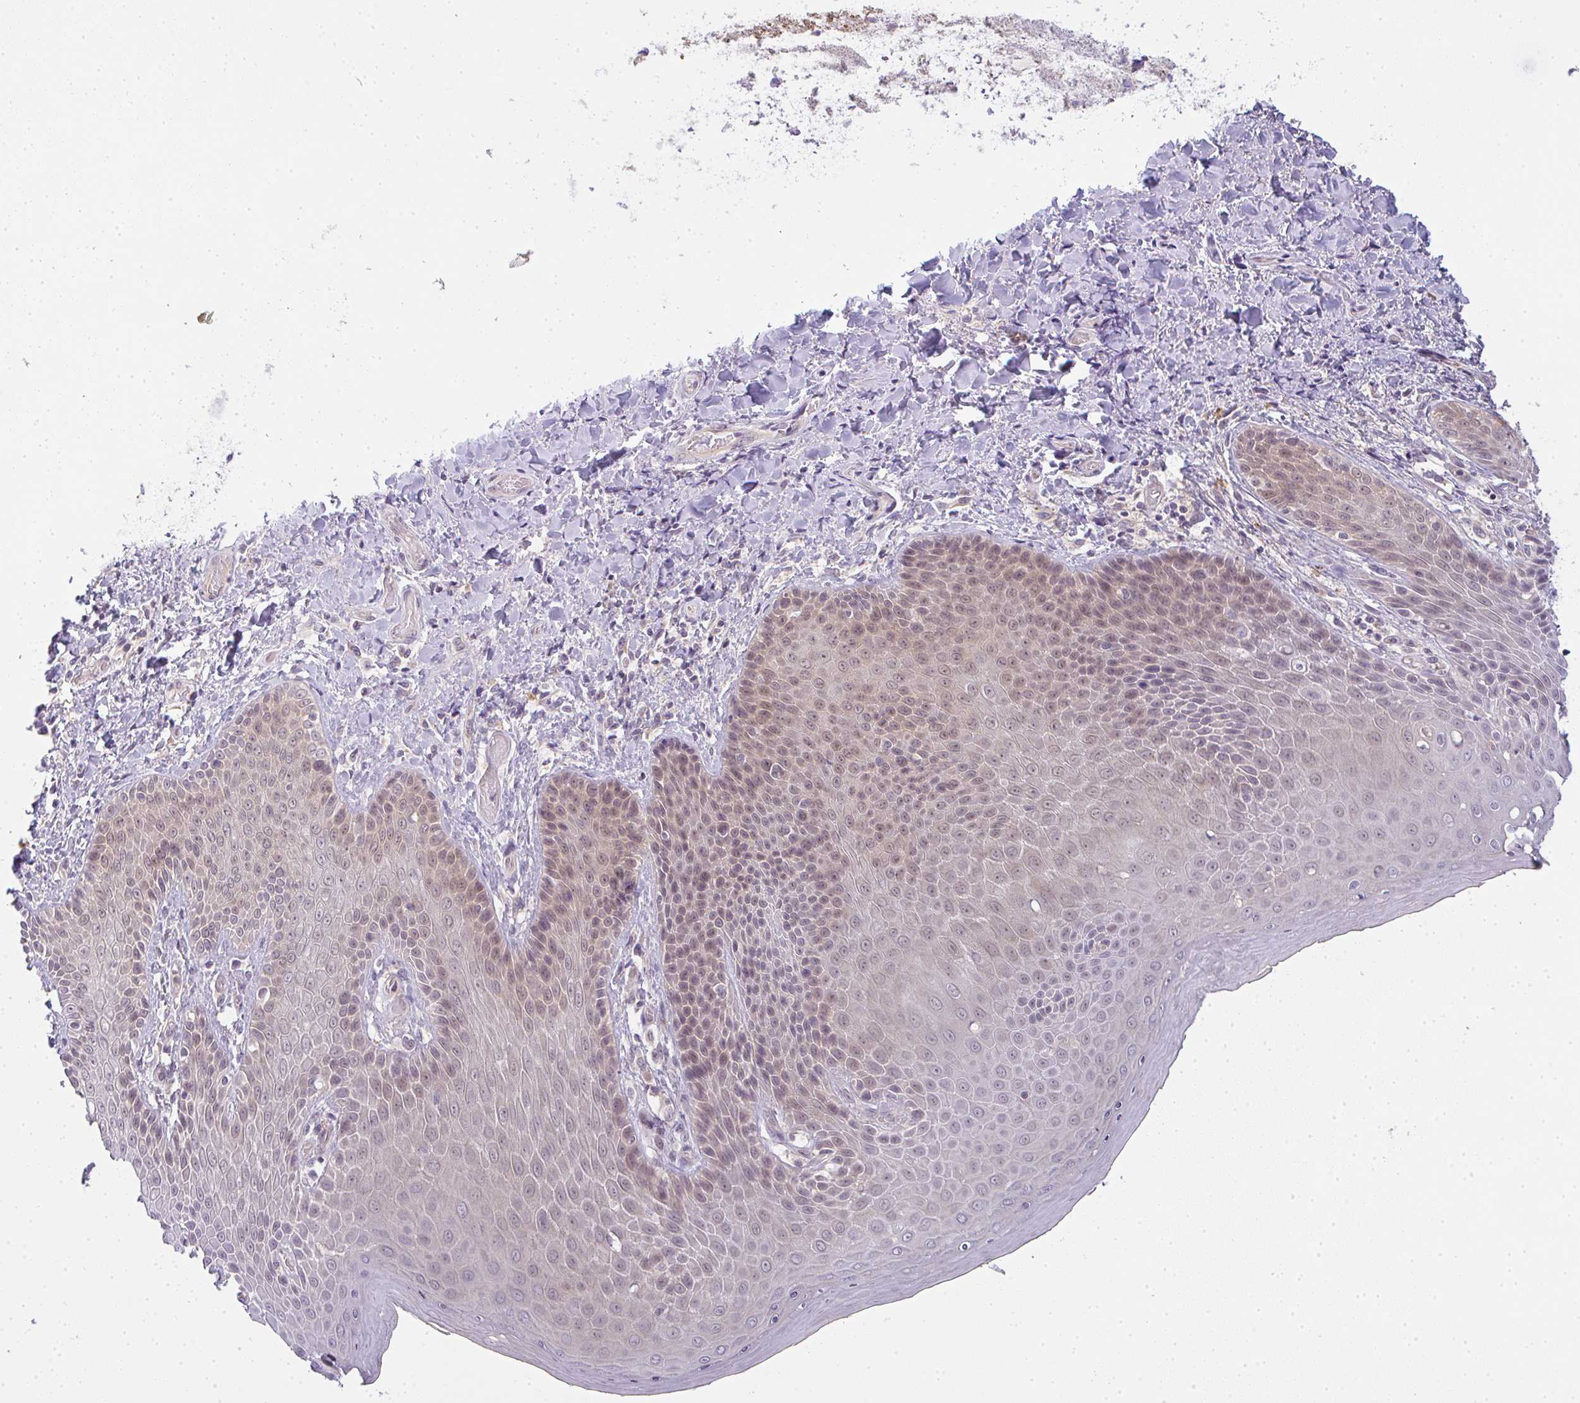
{"staining": {"intensity": "weak", "quantity": "25%-75%", "location": "nuclear"}, "tissue": "skin", "cell_type": "Epidermal cells", "image_type": "normal", "snomed": [{"axis": "morphology", "description": "Normal tissue, NOS"}, {"axis": "topography", "description": "Anal"}, {"axis": "topography", "description": "Peripheral nerve tissue"}], "caption": "Immunohistochemistry (IHC) image of unremarkable skin: human skin stained using immunohistochemistry demonstrates low levels of weak protein expression localized specifically in the nuclear of epidermal cells, appearing as a nuclear brown color.", "gene": "CSE1L", "patient": {"sex": "male", "age": 51}}